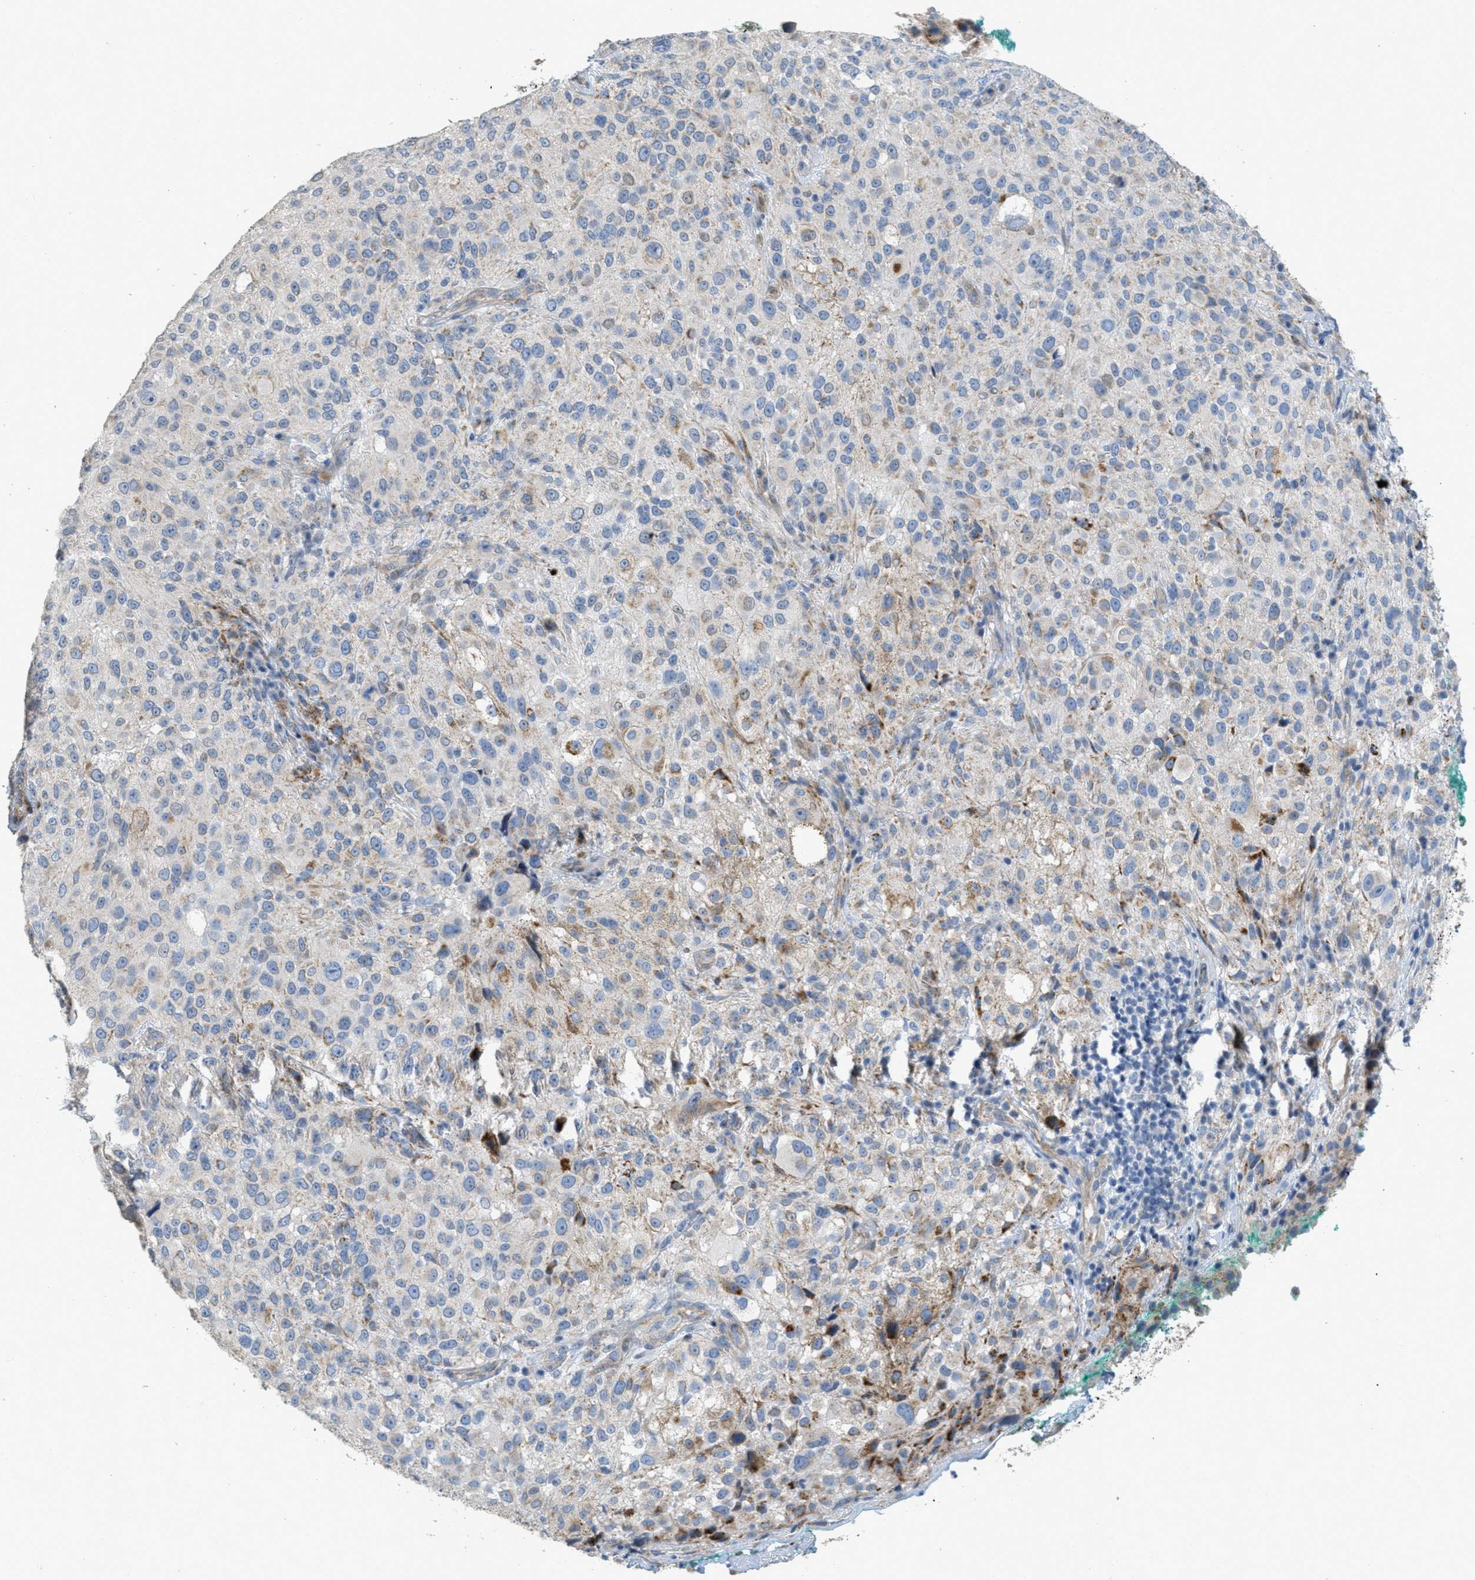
{"staining": {"intensity": "weak", "quantity": "<25%", "location": "cytoplasmic/membranous"}, "tissue": "melanoma", "cell_type": "Tumor cells", "image_type": "cancer", "snomed": [{"axis": "morphology", "description": "Necrosis, NOS"}, {"axis": "morphology", "description": "Malignant melanoma, NOS"}, {"axis": "topography", "description": "Skin"}], "caption": "Immunohistochemistry (IHC) histopathology image of neoplastic tissue: melanoma stained with DAB (3,3'-diaminobenzidine) shows no significant protein expression in tumor cells.", "gene": "MRS2", "patient": {"sex": "female", "age": 87}}